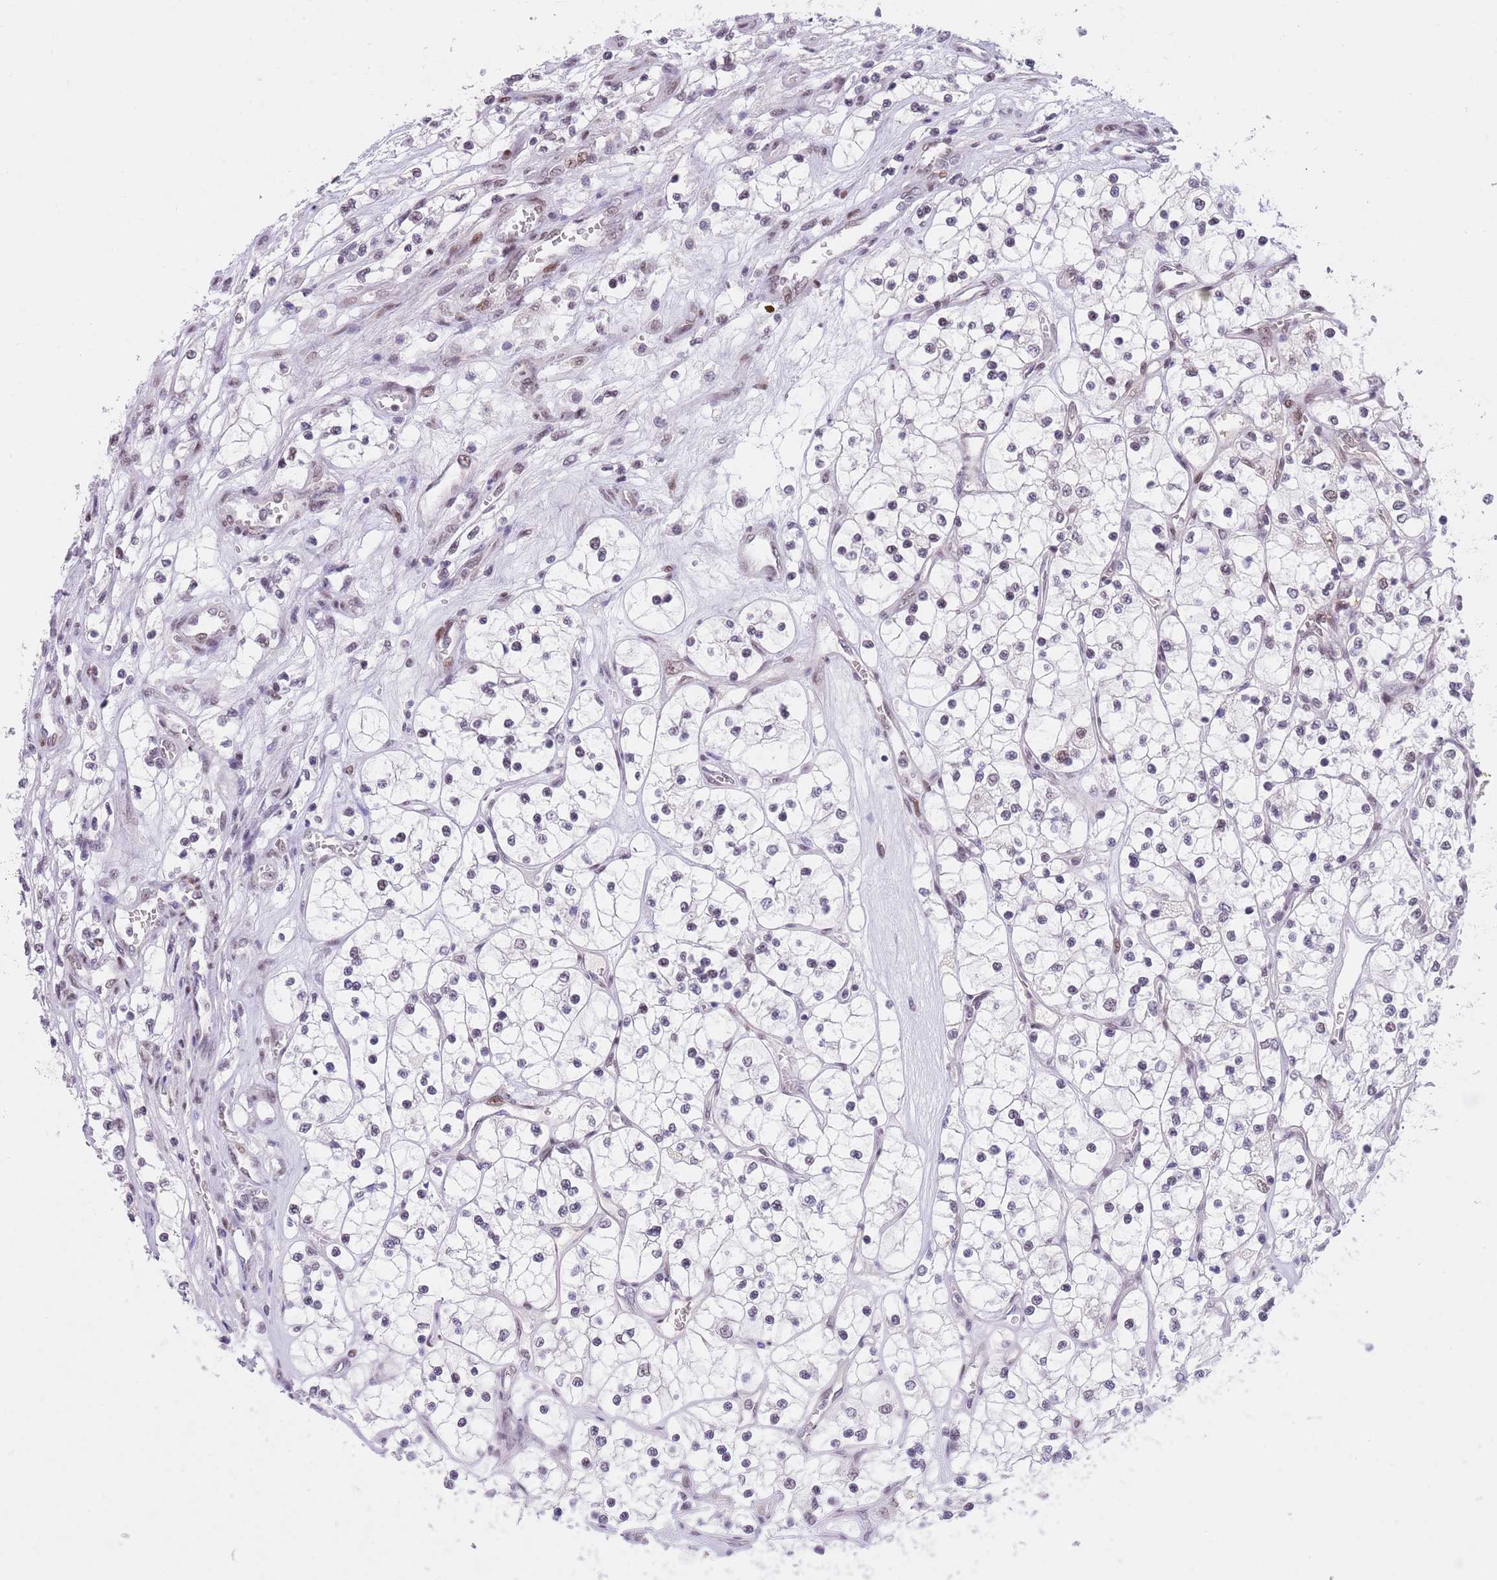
{"staining": {"intensity": "negative", "quantity": "none", "location": "none"}, "tissue": "renal cancer", "cell_type": "Tumor cells", "image_type": "cancer", "snomed": [{"axis": "morphology", "description": "Adenocarcinoma, NOS"}, {"axis": "topography", "description": "Kidney"}], "caption": "An immunohistochemistry photomicrograph of adenocarcinoma (renal) is shown. There is no staining in tumor cells of adenocarcinoma (renal).", "gene": "RFX1", "patient": {"sex": "female", "age": 69}}